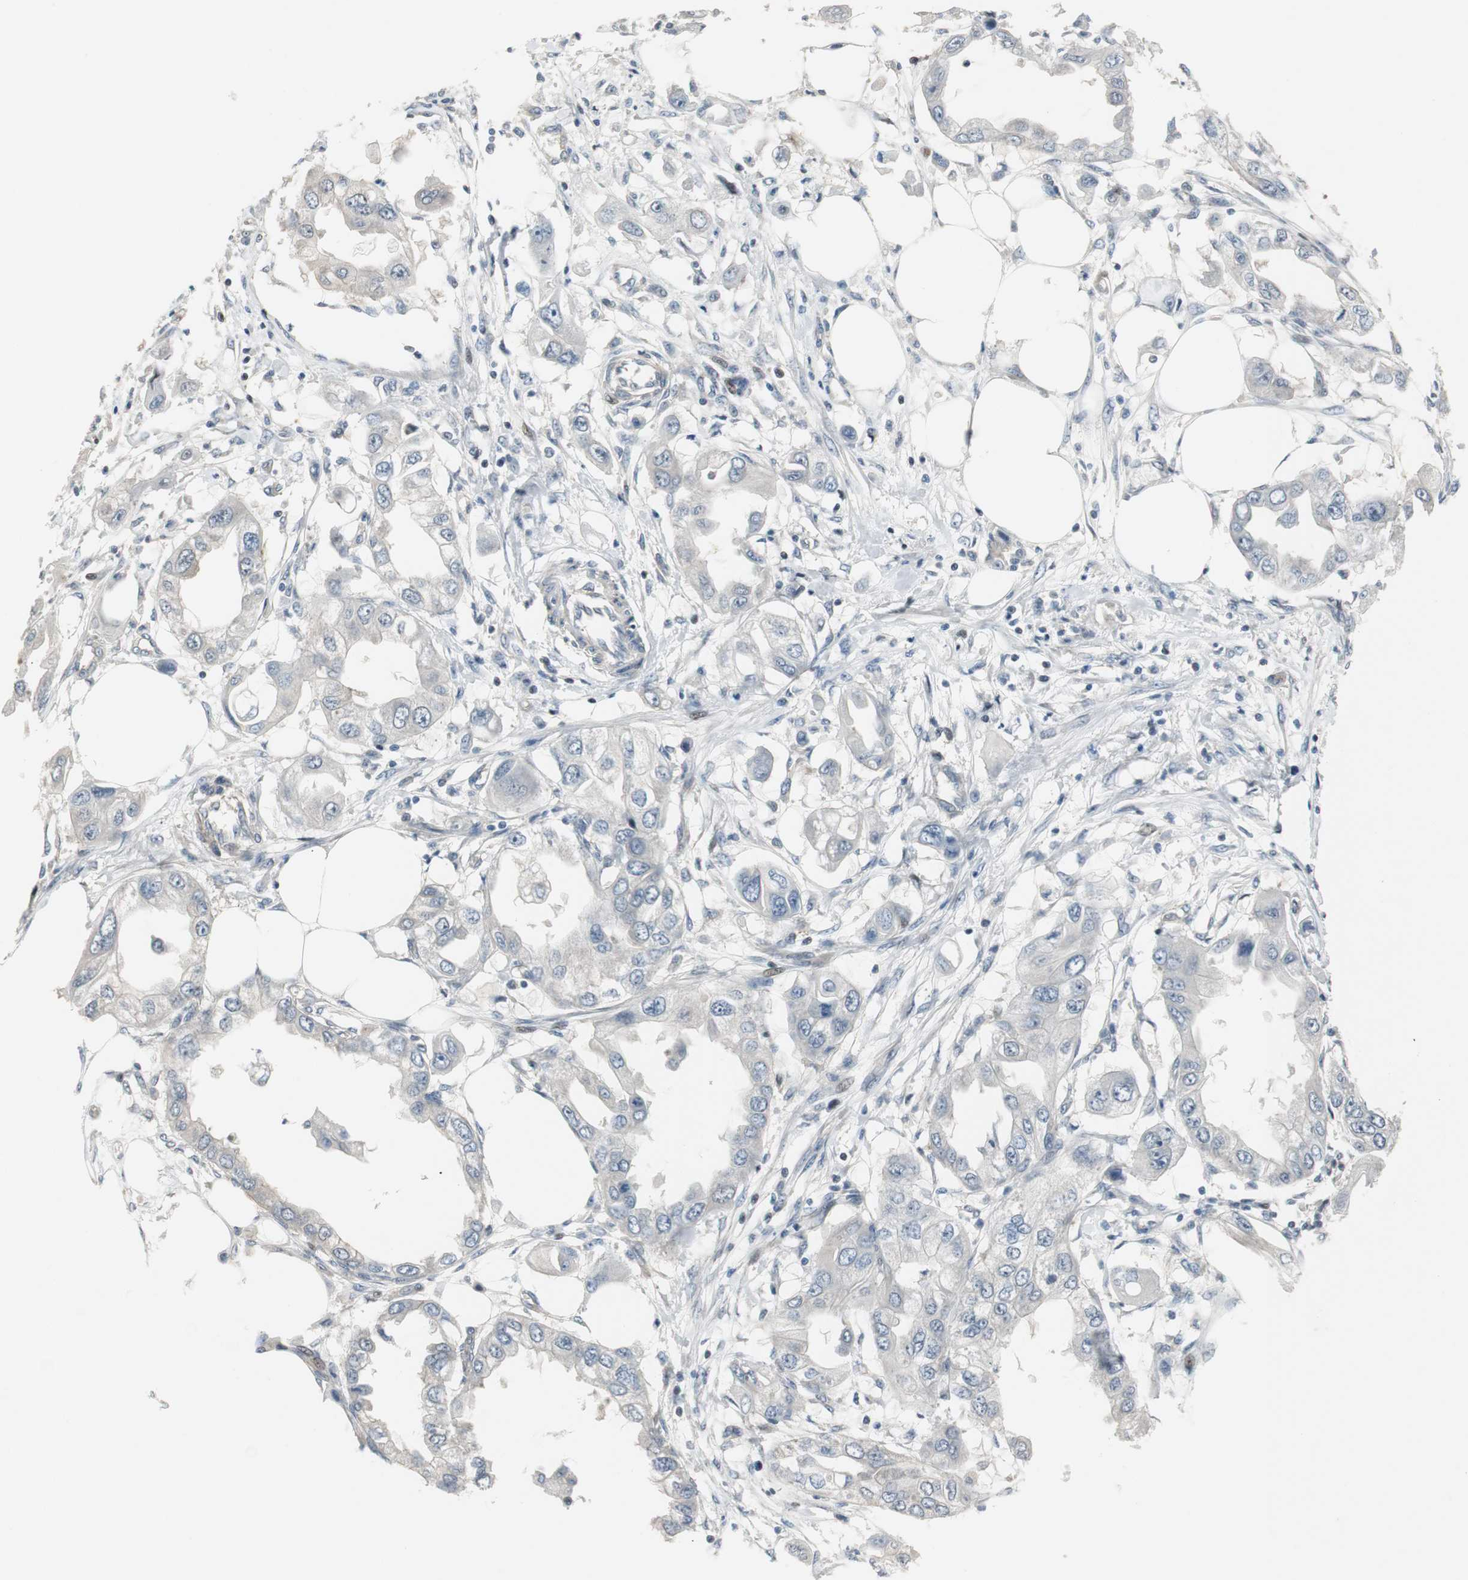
{"staining": {"intensity": "weak", "quantity": "<25%", "location": "nuclear"}, "tissue": "endometrial cancer", "cell_type": "Tumor cells", "image_type": "cancer", "snomed": [{"axis": "morphology", "description": "Adenocarcinoma, NOS"}, {"axis": "topography", "description": "Endometrium"}], "caption": "IHC of endometrial adenocarcinoma shows no staining in tumor cells.", "gene": "RAD1", "patient": {"sex": "female", "age": 67}}